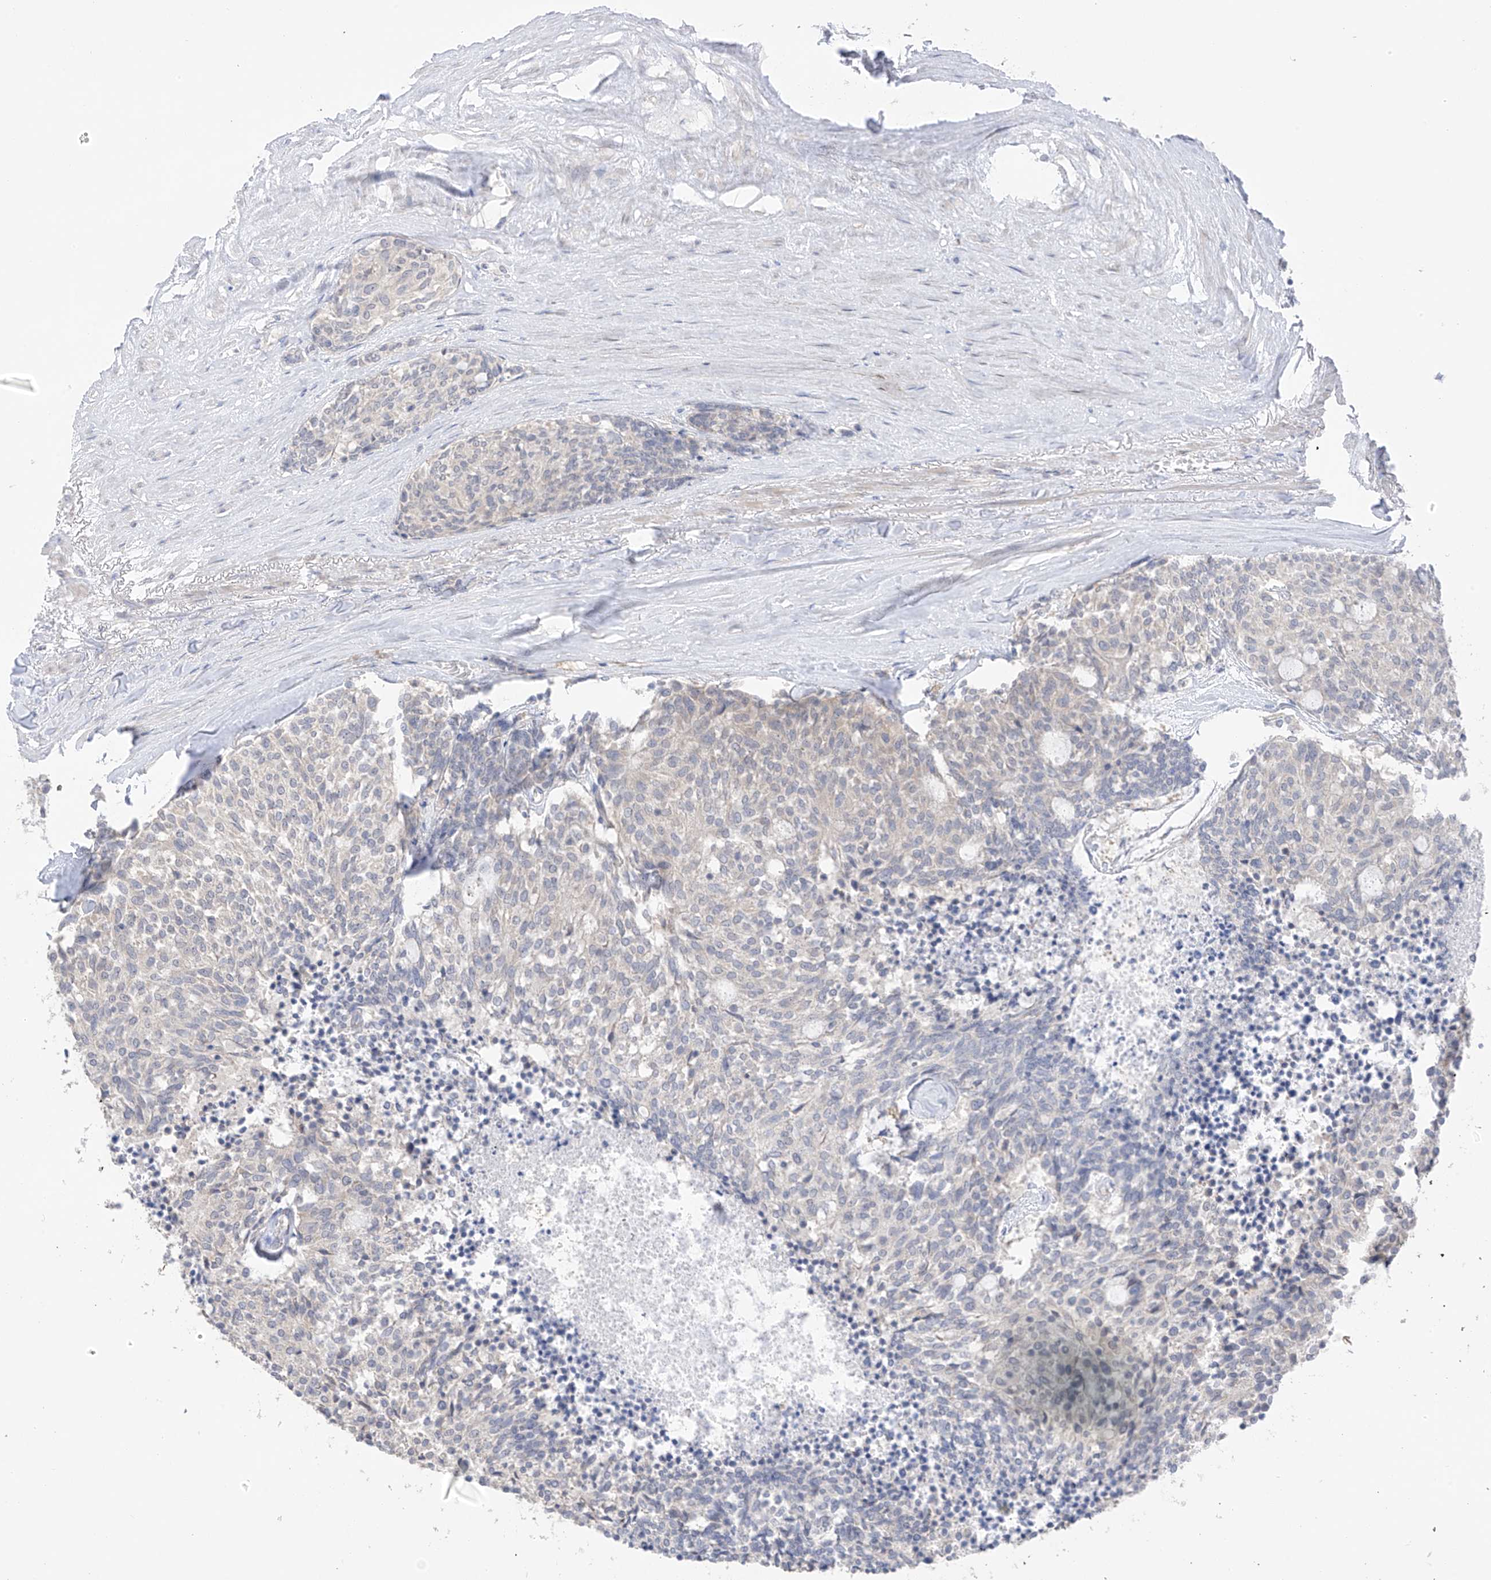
{"staining": {"intensity": "negative", "quantity": "none", "location": "none"}, "tissue": "carcinoid", "cell_type": "Tumor cells", "image_type": "cancer", "snomed": [{"axis": "morphology", "description": "Carcinoid, malignant, NOS"}, {"axis": "topography", "description": "Pancreas"}], "caption": "Tumor cells are negative for brown protein staining in carcinoid.", "gene": "NALCN", "patient": {"sex": "female", "age": 54}}